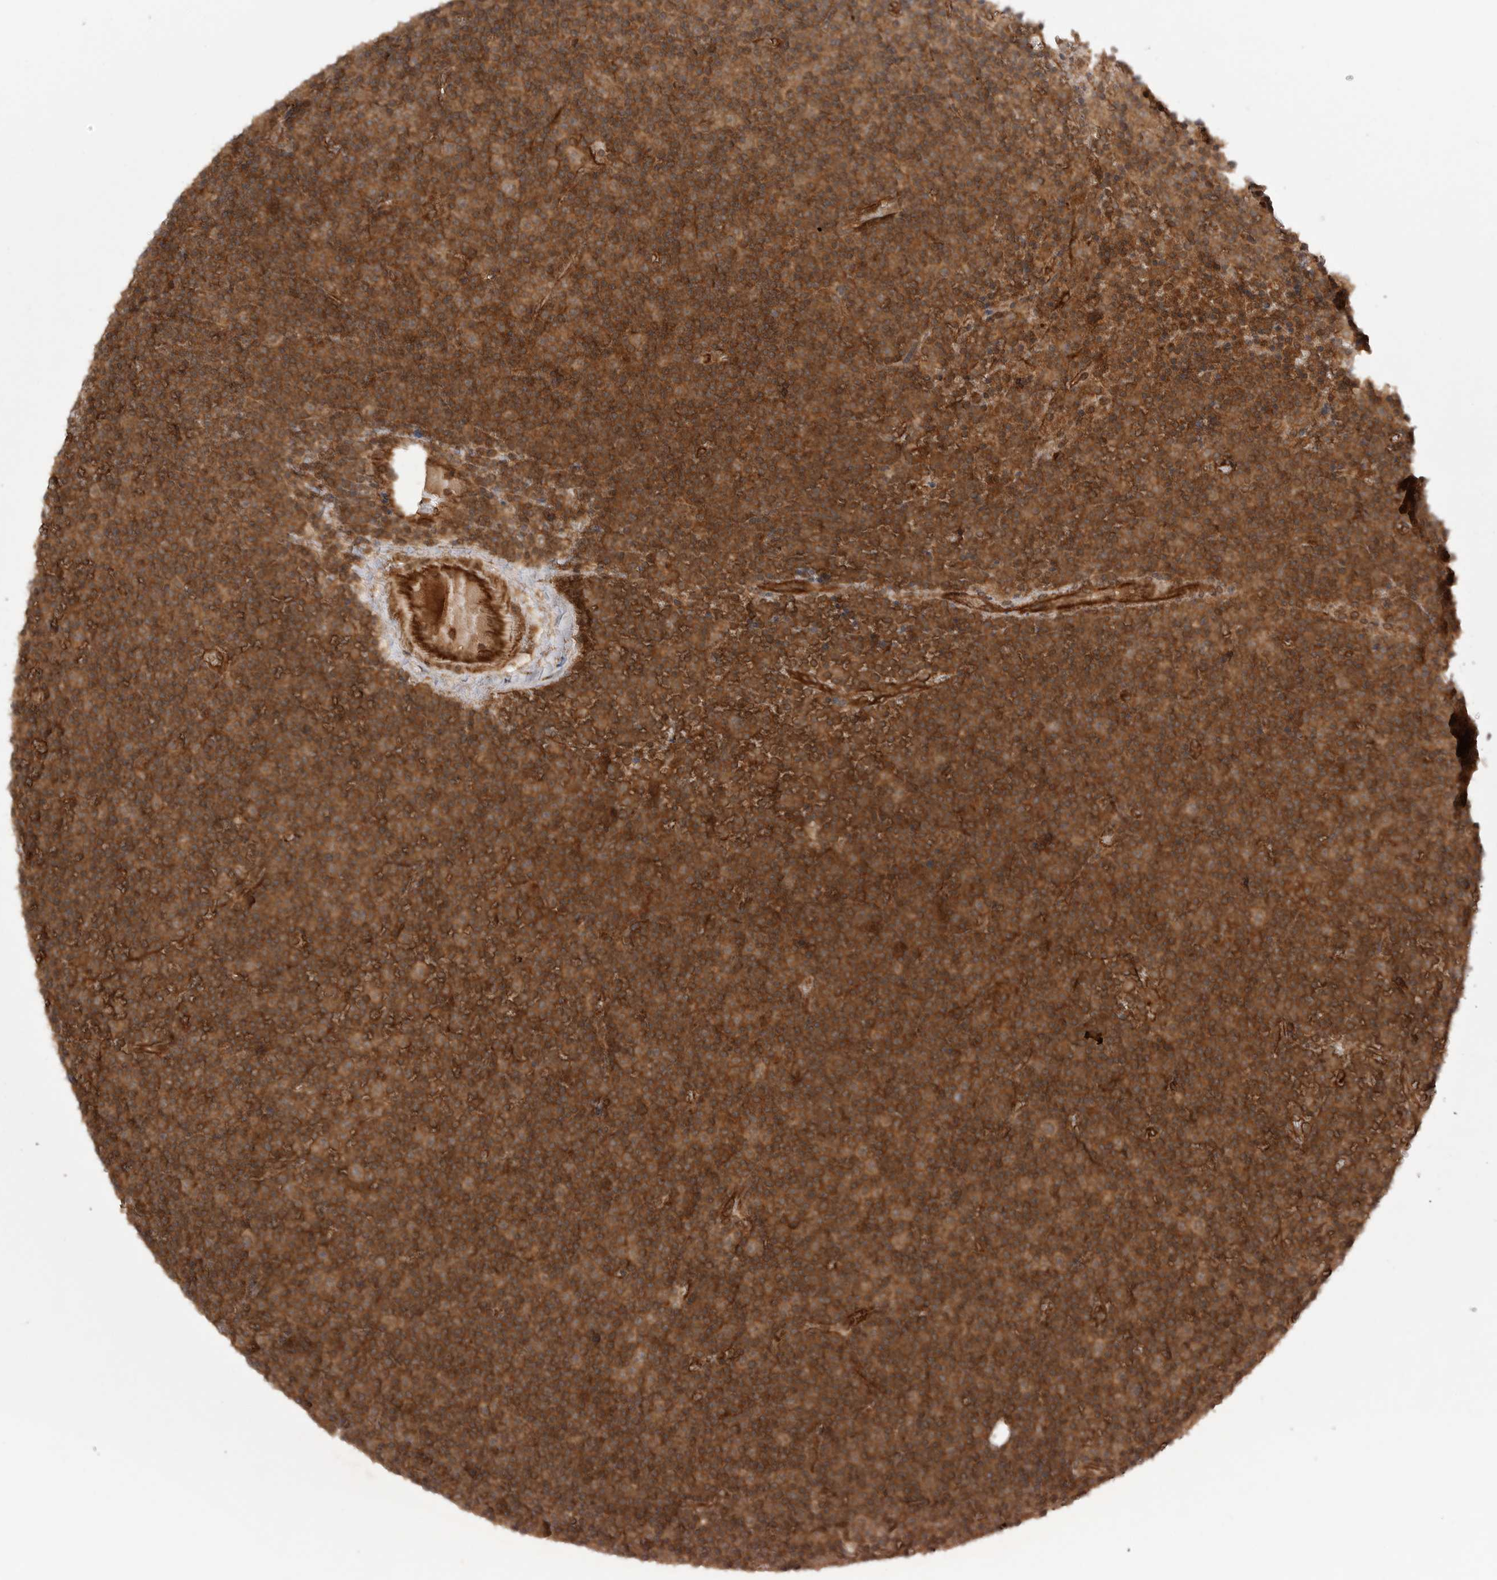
{"staining": {"intensity": "moderate", "quantity": ">75%", "location": "cytoplasmic/membranous"}, "tissue": "lymphoma", "cell_type": "Tumor cells", "image_type": "cancer", "snomed": [{"axis": "morphology", "description": "Malignant lymphoma, non-Hodgkin's type, Low grade"}, {"axis": "topography", "description": "Lymph node"}], "caption": "Immunohistochemical staining of low-grade malignant lymphoma, non-Hodgkin's type shows medium levels of moderate cytoplasmic/membranous protein positivity in approximately >75% of tumor cells.", "gene": "PRDX4", "patient": {"sex": "female", "age": 67}}